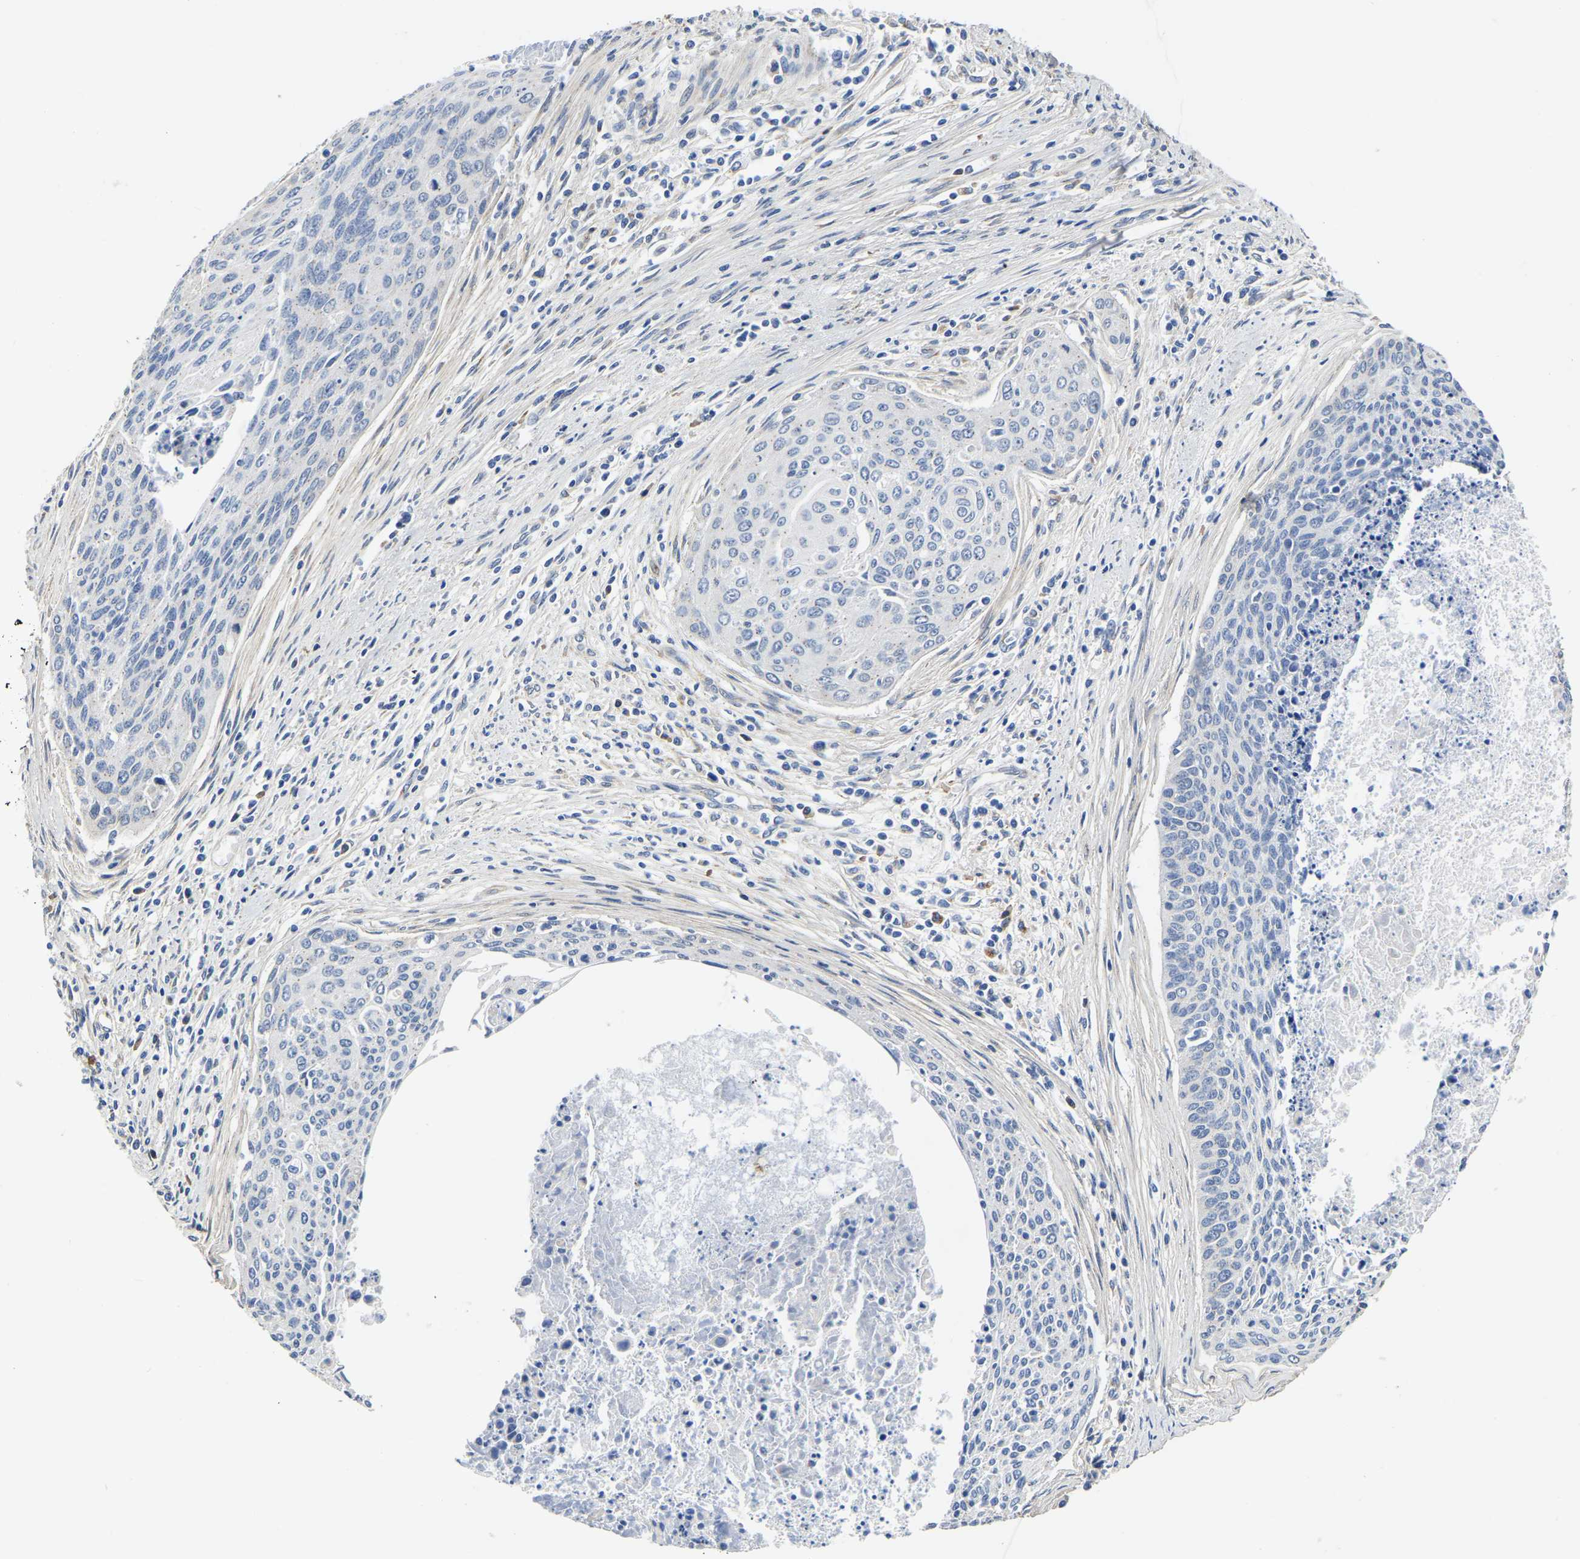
{"staining": {"intensity": "negative", "quantity": "none", "location": "none"}, "tissue": "cervical cancer", "cell_type": "Tumor cells", "image_type": "cancer", "snomed": [{"axis": "morphology", "description": "Squamous cell carcinoma, NOS"}, {"axis": "topography", "description": "Cervix"}], "caption": "Squamous cell carcinoma (cervical) was stained to show a protein in brown. There is no significant positivity in tumor cells.", "gene": "PDLIM7", "patient": {"sex": "female", "age": 55}}